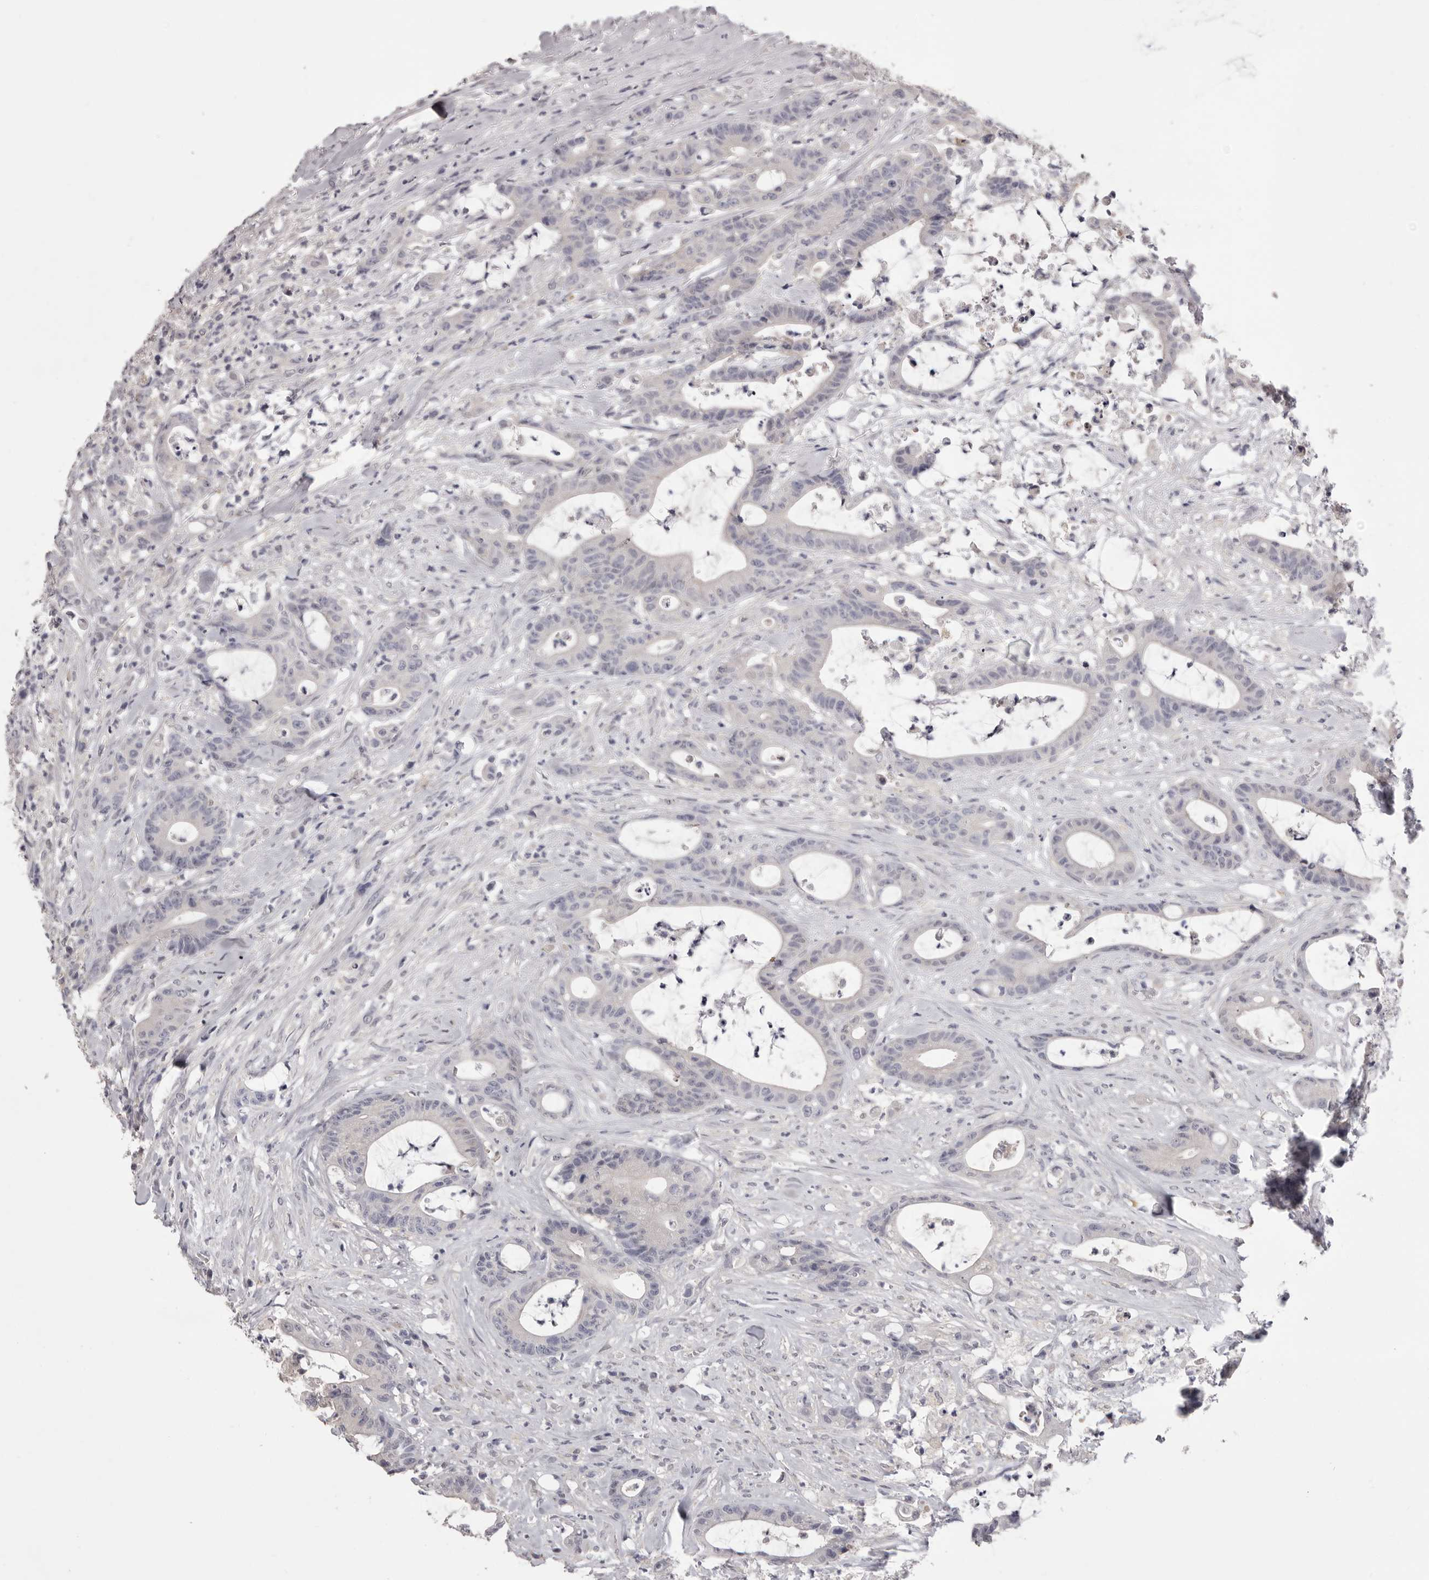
{"staining": {"intensity": "negative", "quantity": "none", "location": "none"}, "tissue": "colorectal cancer", "cell_type": "Tumor cells", "image_type": "cancer", "snomed": [{"axis": "morphology", "description": "Adenocarcinoma, NOS"}, {"axis": "topography", "description": "Colon"}], "caption": "The image demonstrates no significant positivity in tumor cells of adenocarcinoma (colorectal).", "gene": "MDH1", "patient": {"sex": "female", "age": 84}}